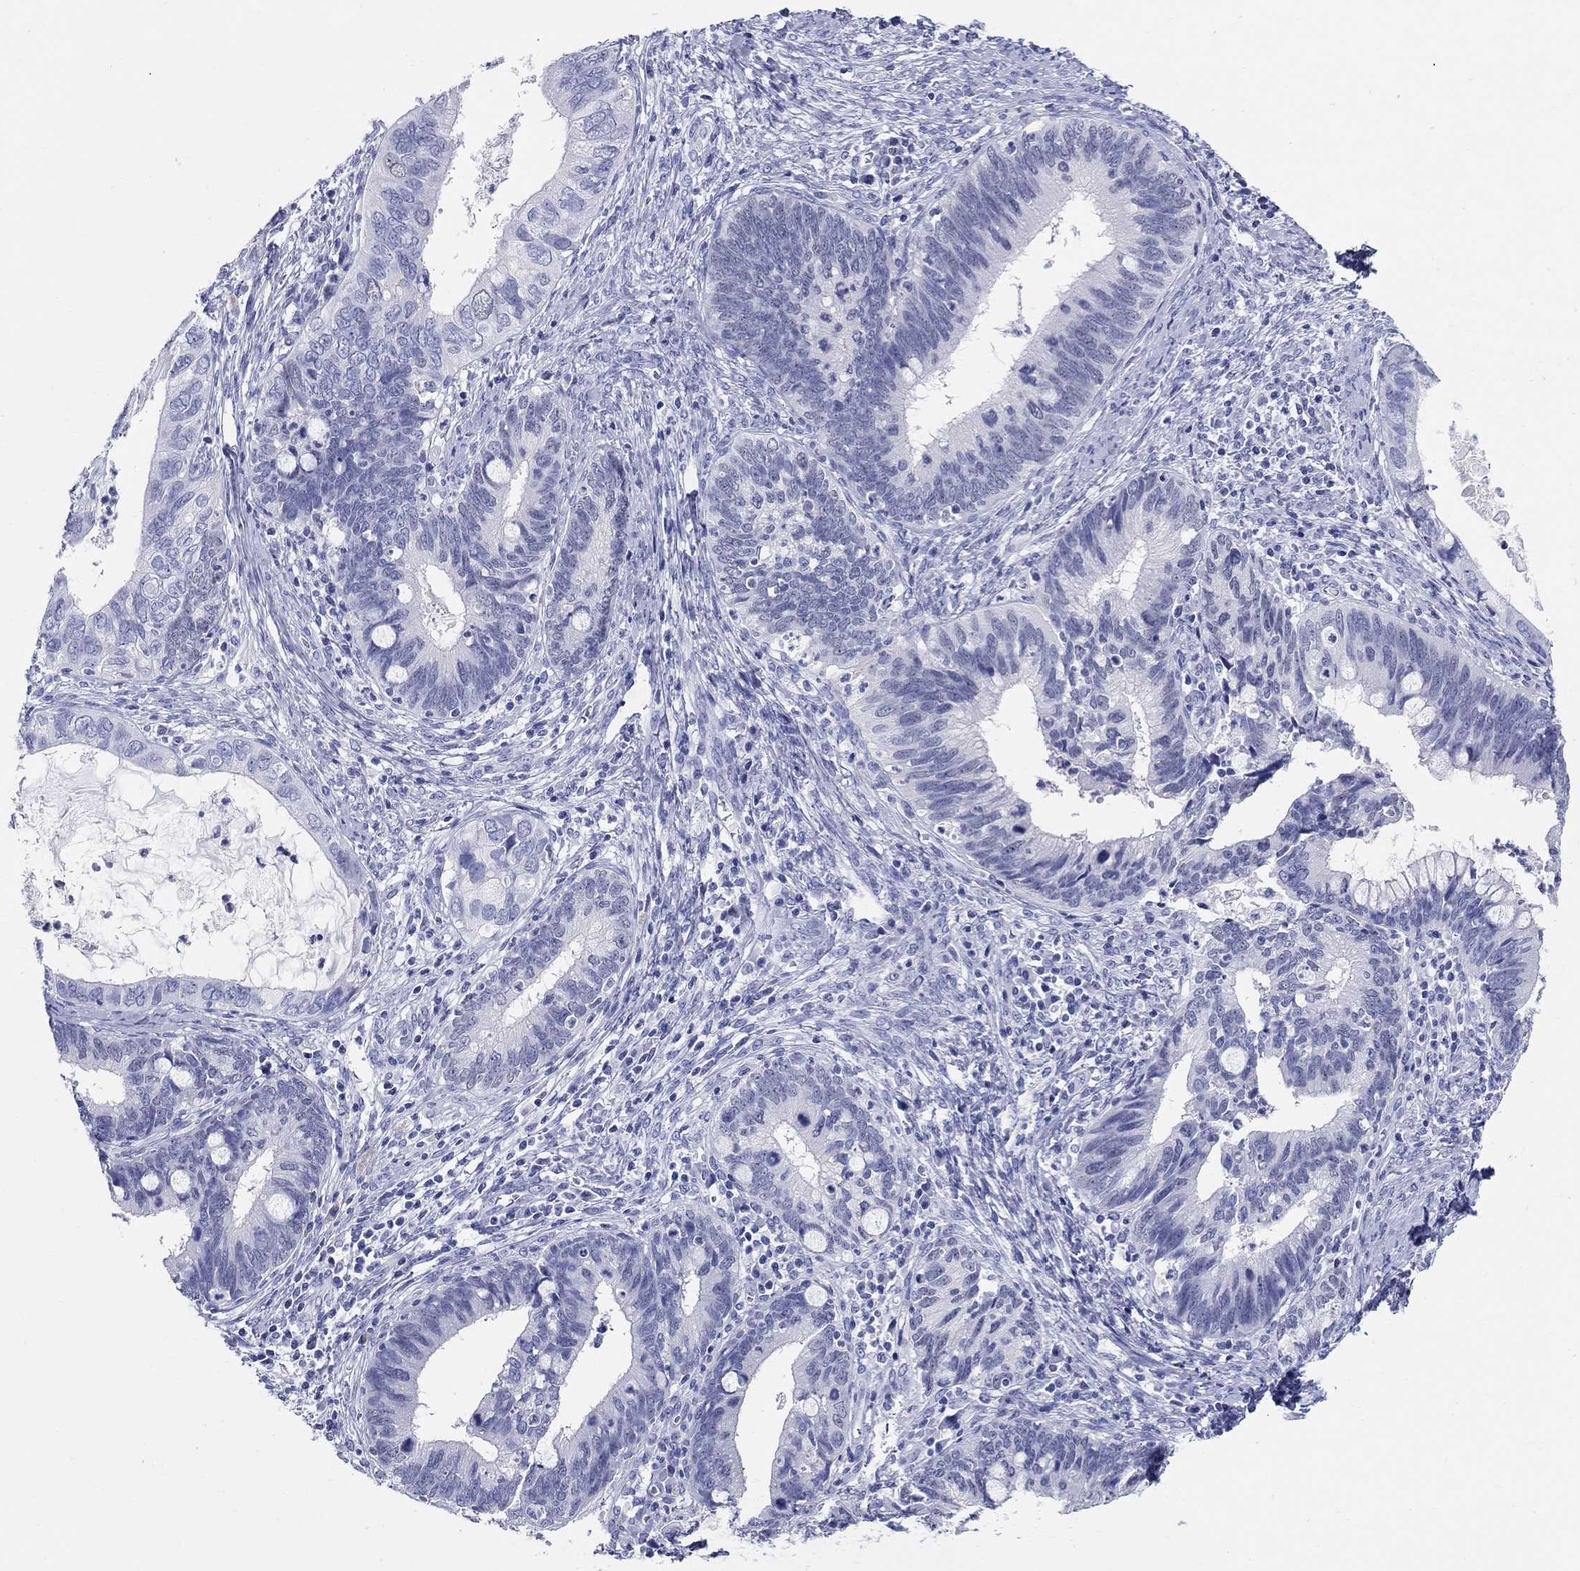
{"staining": {"intensity": "negative", "quantity": "none", "location": "none"}, "tissue": "cervical cancer", "cell_type": "Tumor cells", "image_type": "cancer", "snomed": [{"axis": "morphology", "description": "Adenocarcinoma, NOS"}, {"axis": "topography", "description": "Cervix"}], "caption": "This is a histopathology image of IHC staining of cervical cancer, which shows no positivity in tumor cells.", "gene": "LAMP5", "patient": {"sex": "female", "age": 42}}